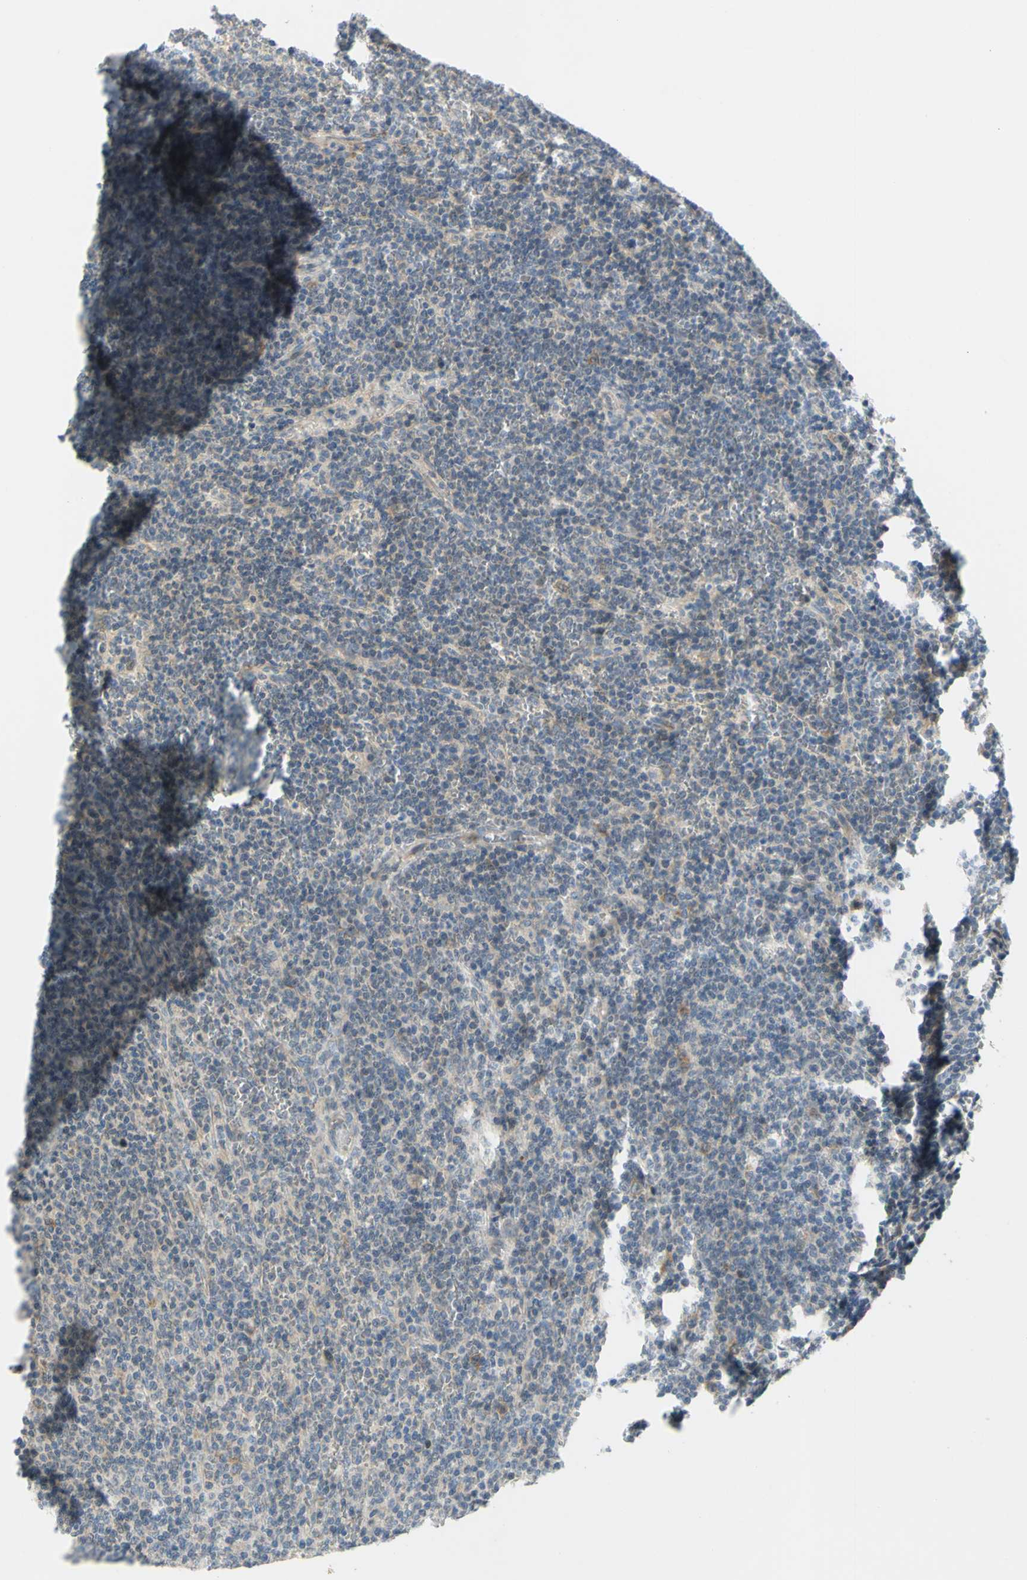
{"staining": {"intensity": "weak", "quantity": "<25%", "location": "cytoplasmic/membranous"}, "tissue": "lymphoma", "cell_type": "Tumor cells", "image_type": "cancer", "snomed": [{"axis": "morphology", "description": "Malignant lymphoma, non-Hodgkin's type, Low grade"}, {"axis": "topography", "description": "Spleen"}], "caption": "An image of human lymphoma is negative for staining in tumor cells.", "gene": "CCNB2", "patient": {"sex": "female", "age": 50}}